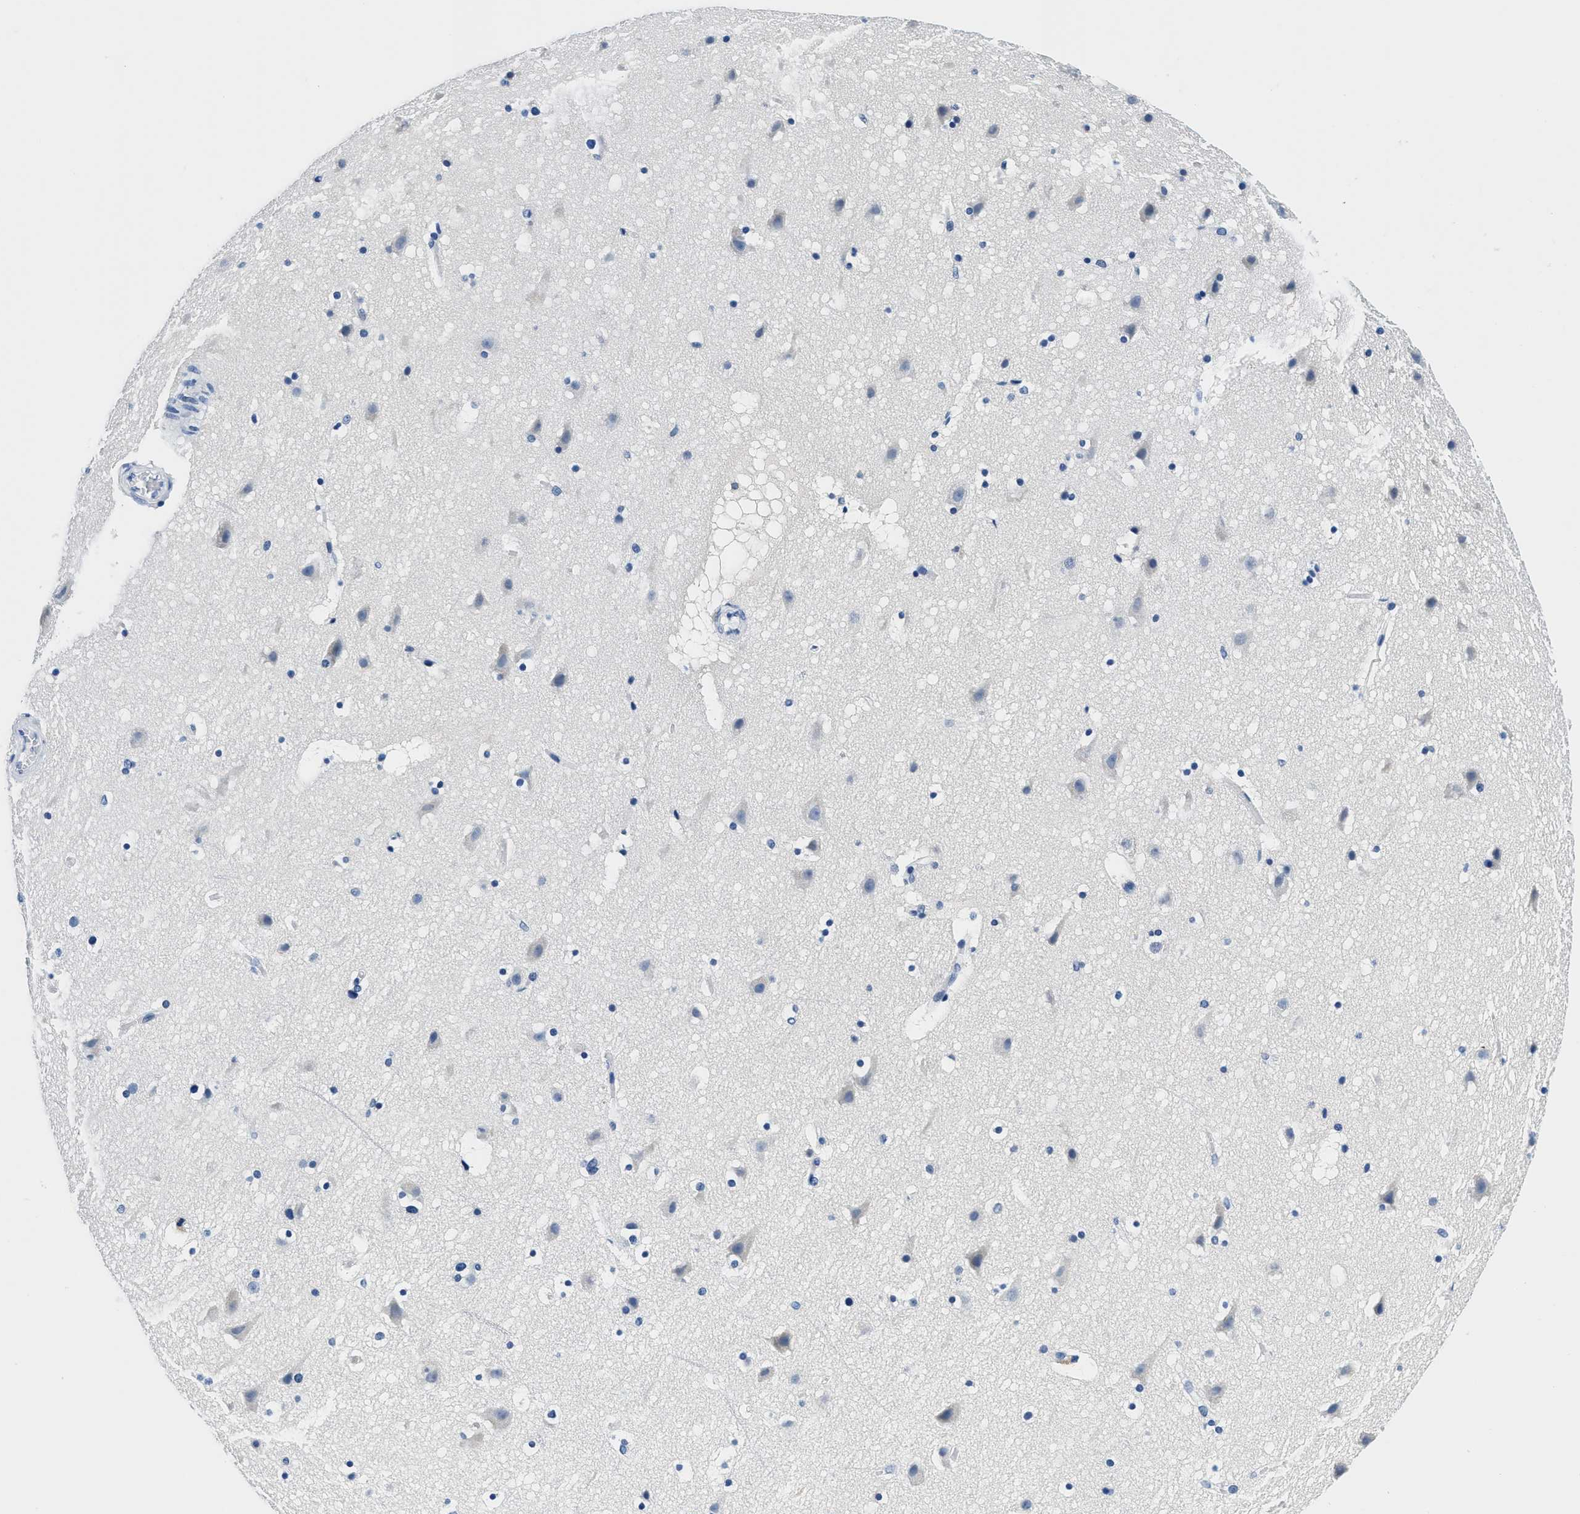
{"staining": {"intensity": "negative", "quantity": "none", "location": "none"}, "tissue": "cerebral cortex", "cell_type": "Endothelial cells", "image_type": "normal", "snomed": [{"axis": "morphology", "description": "Normal tissue, NOS"}, {"axis": "topography", "description": "Cerebral cortex"}], "caption": "There is no significant positivity in endothelial cells of cerebral cortex.", "gene": "GSTM3", "patient": {"sex": "male", "age": 45}}